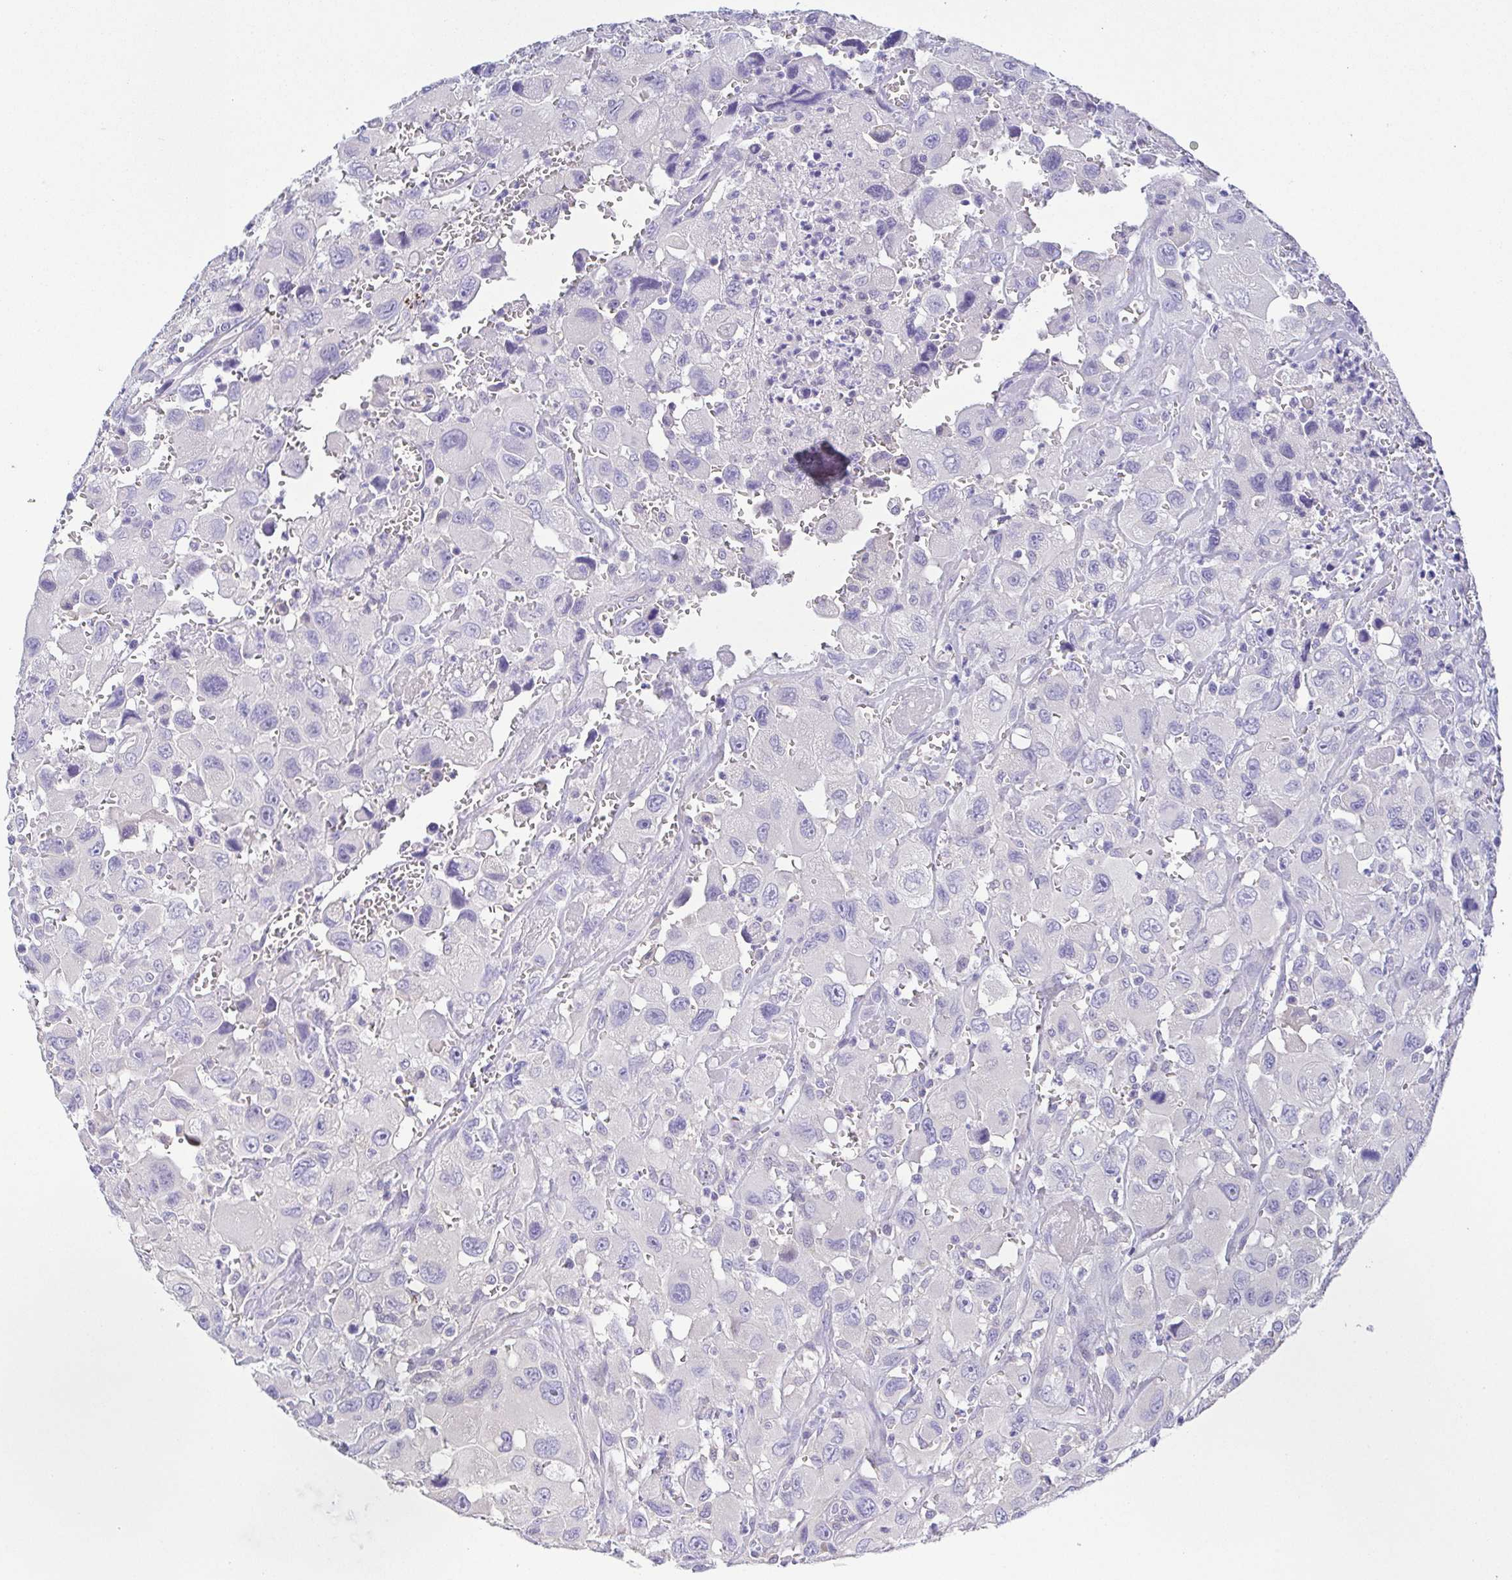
{"staining": {"intensity": "negative", "quantity": "none", "location": "none"}, "tissue": "head and neck cancer", "cell_type": "Tumor cells", "image_type": "cancer", "snomed": [{"axis": "morphology", "description": "Squamous cell carcinoma, NOS"}, {"axis": "morphology", "description": "Squamous cell carcinoma, metastatic, NOS"}, {"axis": "topography", "description": "Oral tissue"}, {"axis": "topography", "description": "Head-Neck"}], "caption": "This histopathology image is of squamous cell carcinoma (head and neck) stained with immunohistochemistry to label a protein in brown with the nuclei are counter-stained blue. There is no positivity in tumor cells.", "gene": "PKDREJ", "patient": {"sex": "female", "age": 85}}